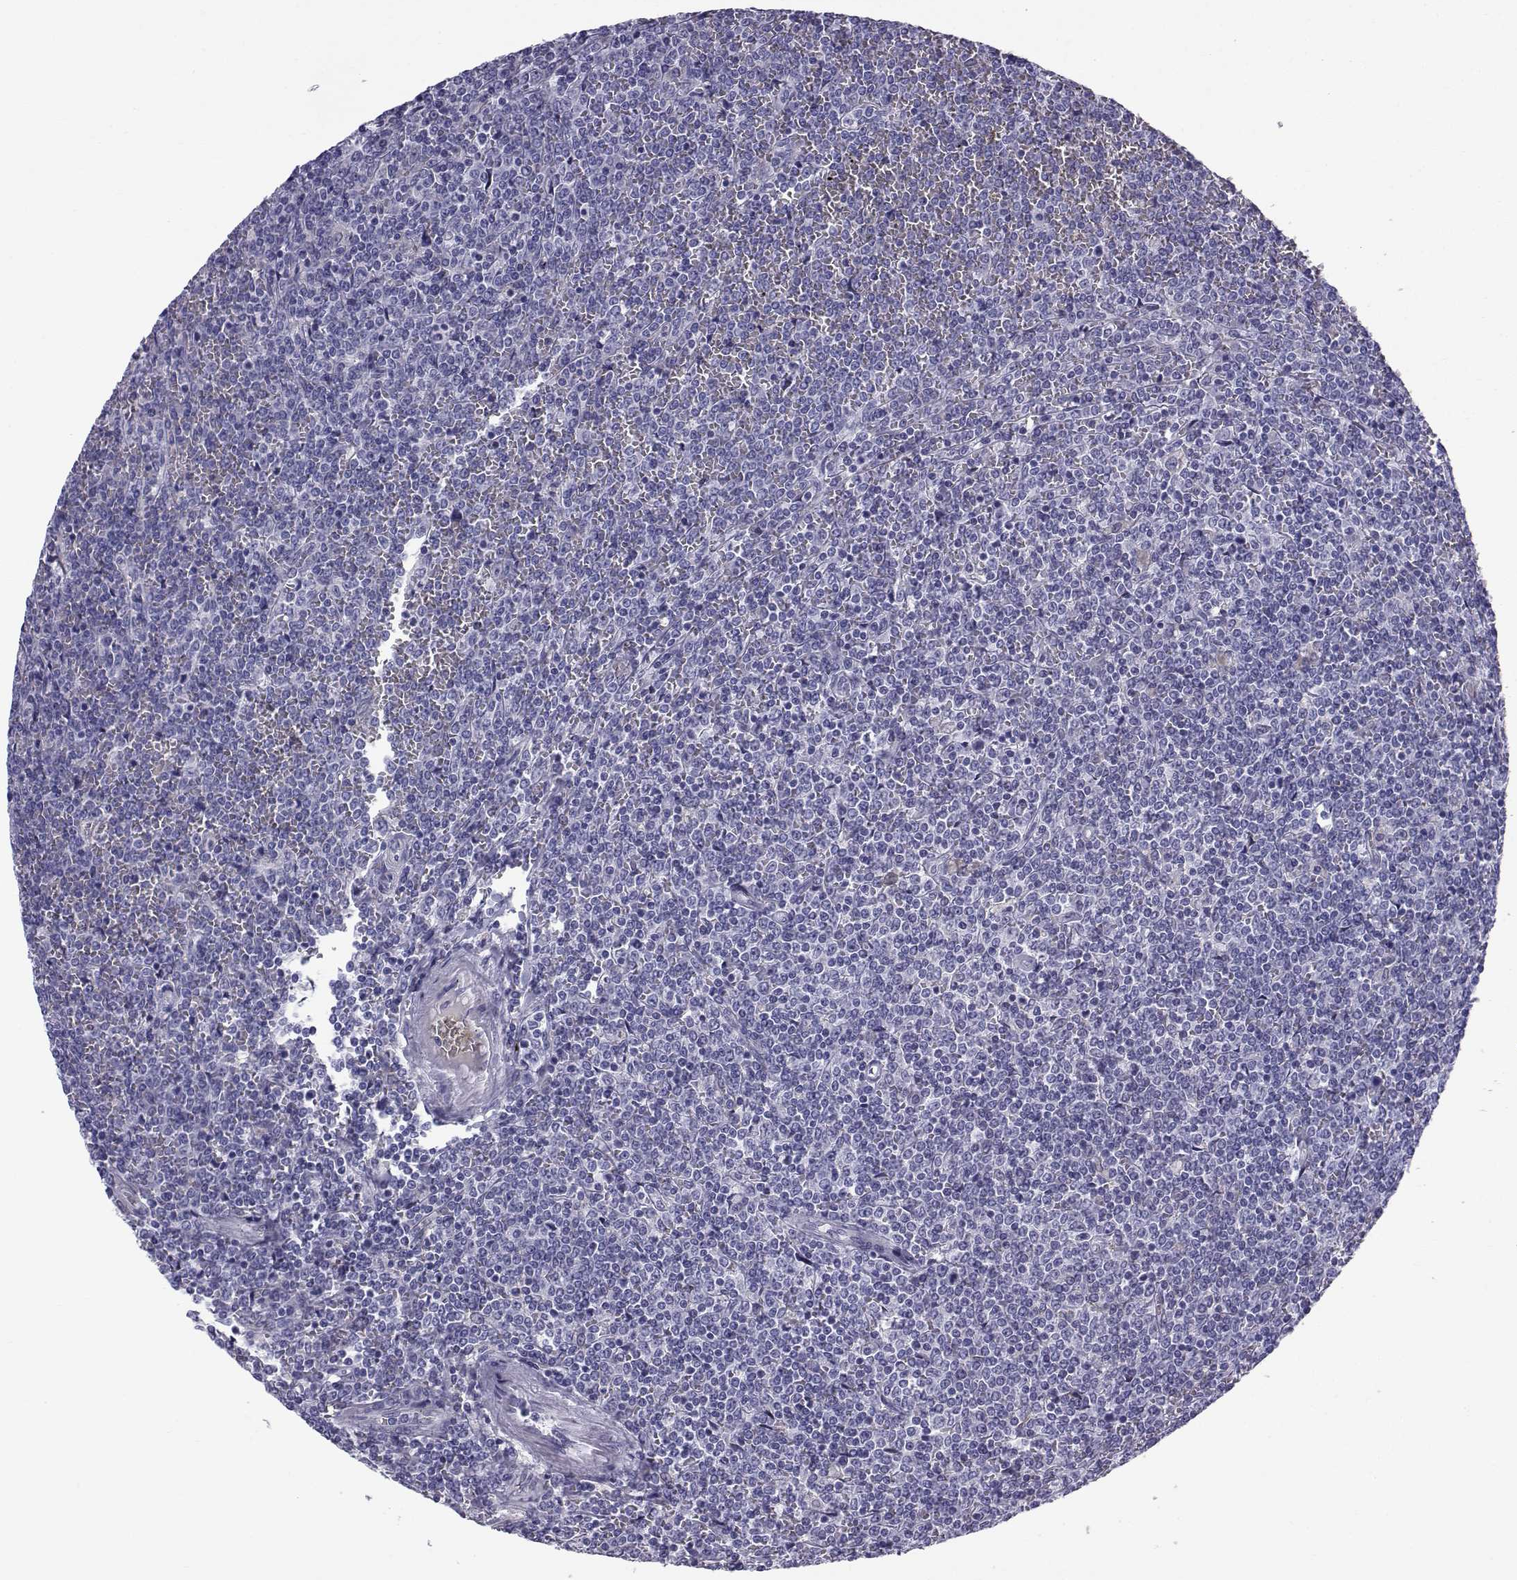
{"staining": {"intensity": "negative", "quantity": "none", "location": "none"}, "tissue": "lymphoma", "cell_type": "Tumor cells", "image_type": "cancer", "snomed": [{"axis": "morphology", "description": "Malignant lymphoma, non-Hodgkin's type, Low grade"}, {"axis": "topography", "description": "Spleen"}], "caption": "Low-grade malignant lymphoma, non-Hodgkin's type stained for a protein using IHC reveals no positivity tumor cells.", "gene": "RNASE12", "patient": {"sex": "female", "age": 19}}